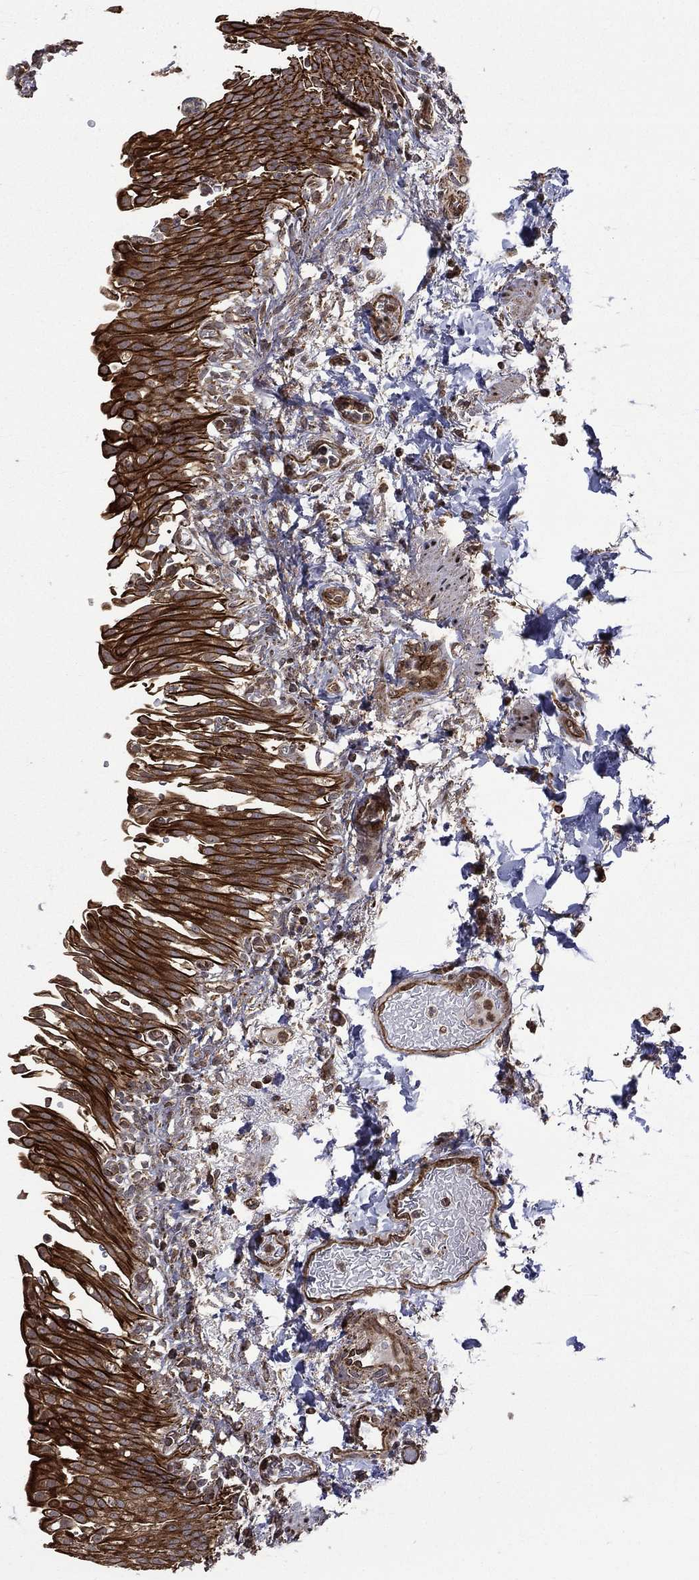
{"staining": {"intensity": "strong", "quantity": ">75%", "location": "cytoplasmic/membranous"}, "tissue": "urinary bladder", "cell_type": "Urothelial cells", "image_type": "normal", "snomed": [{"axis": "morphology", "description": "Normal tissue, NOS"}, {"axis": "topography", "description": "Urinary bladder"}], "caption": "Protein staining displays strong cytoplasmic/membranous expression in about >75% of urothelial cells in normal urinary bladder. The staining is performed using DAB (3,3'-diaminobenzidine) brown chromogen to label protein expression. The nuclei are counter-stained blue using hematoxylin.", "gene": "GIMAP6", "patient": {"sex": "female", "age": 60}}